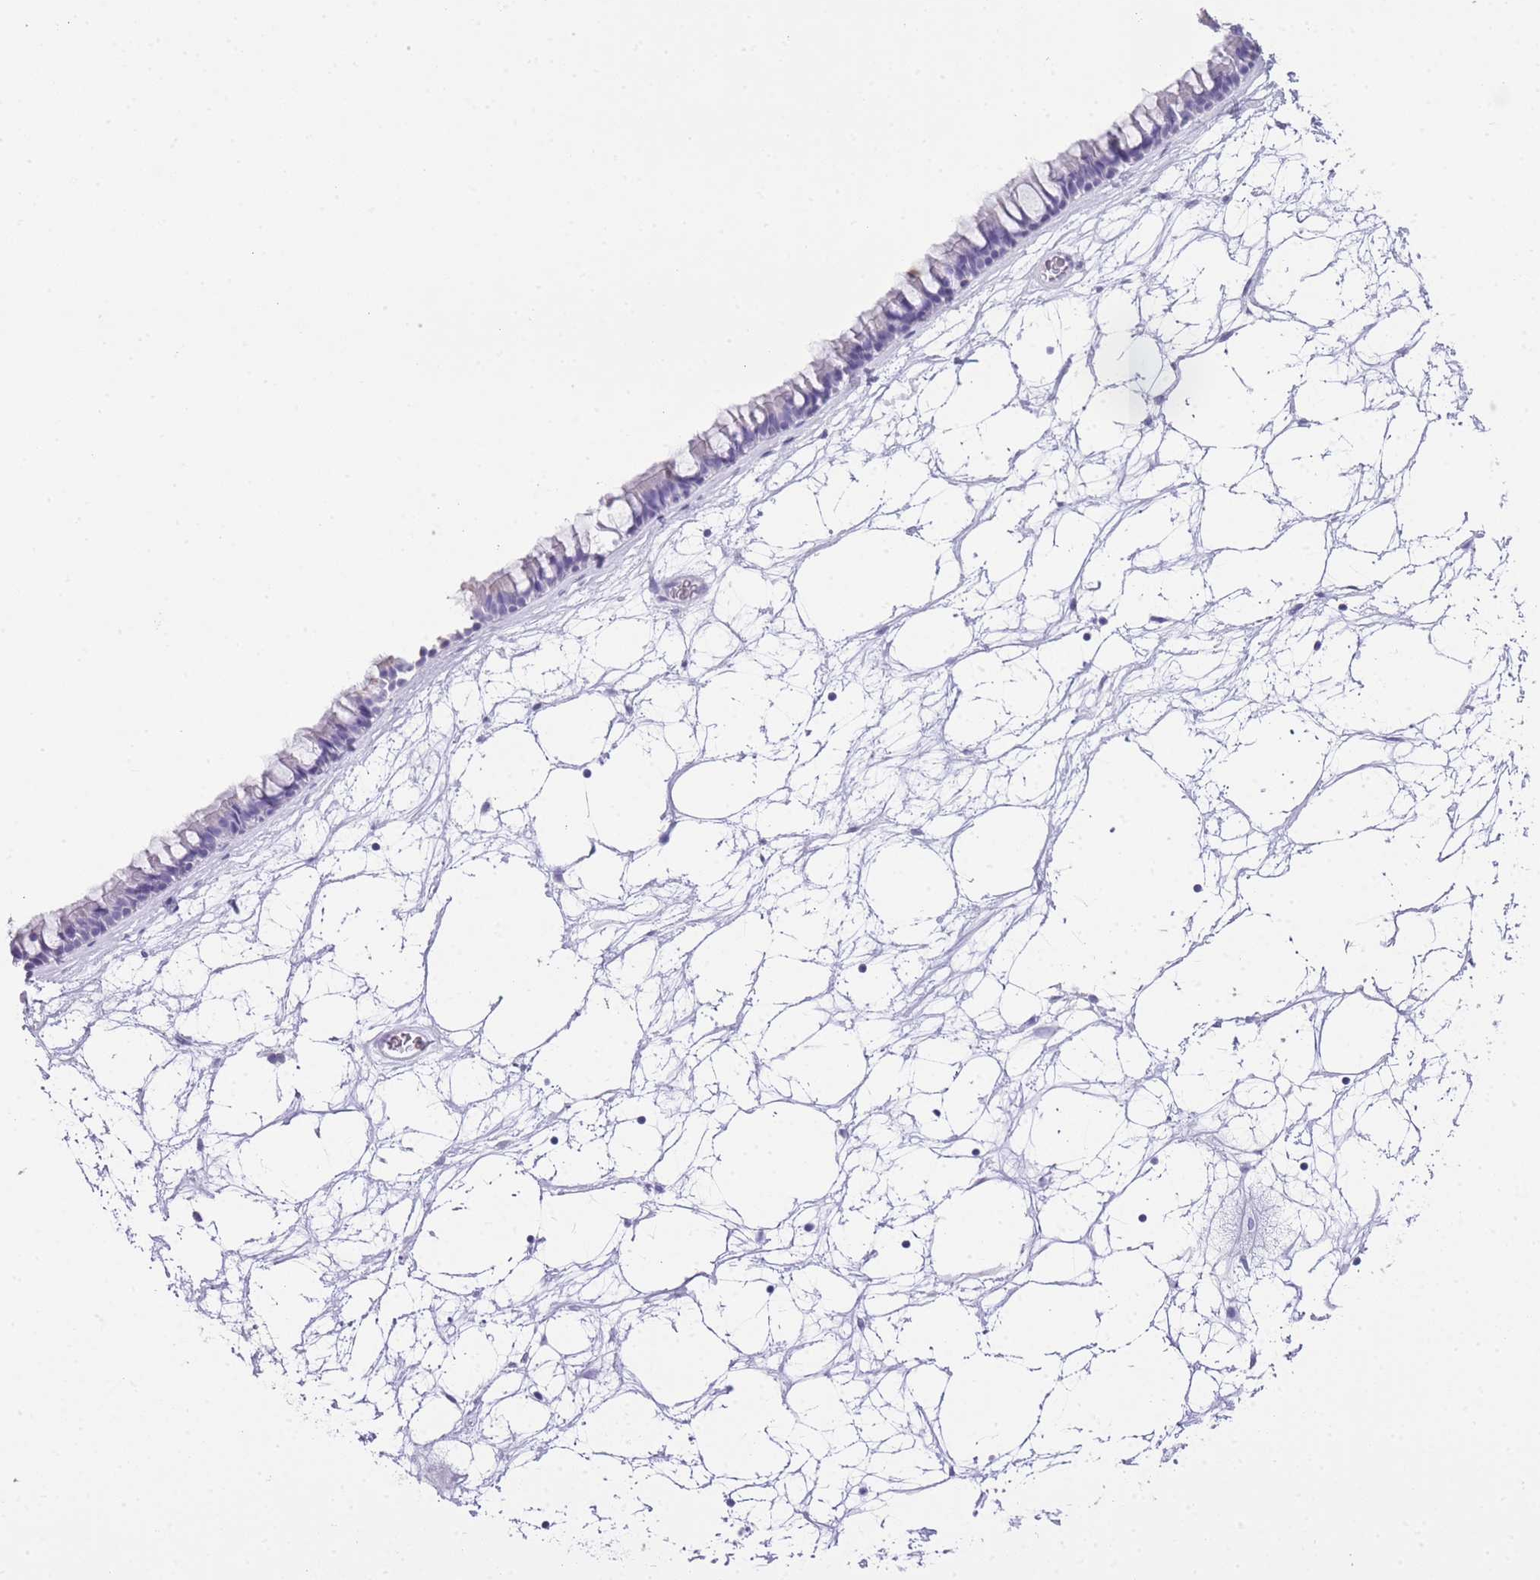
{"staining": {"intensity": "negative", "quantity": "none", "location": "none"}, "tissue": "nasopharynx", "cell_type": "Respiratory epithelial cells", "image_type": "normal", "snomed": [{"axis": "morphology", "description": "Normal tissue, NOS"}, {"axis": "topography", "description": "Nasopharynx"}], "caption": "DAB (3,3'-diaminobenzidine) immunohistochemical staining of normal nasopharynx demonstrates no significant staining in respiratory epithelial cells.", "gene": "INS", "patient": {"sex": "male", "age": 64}}